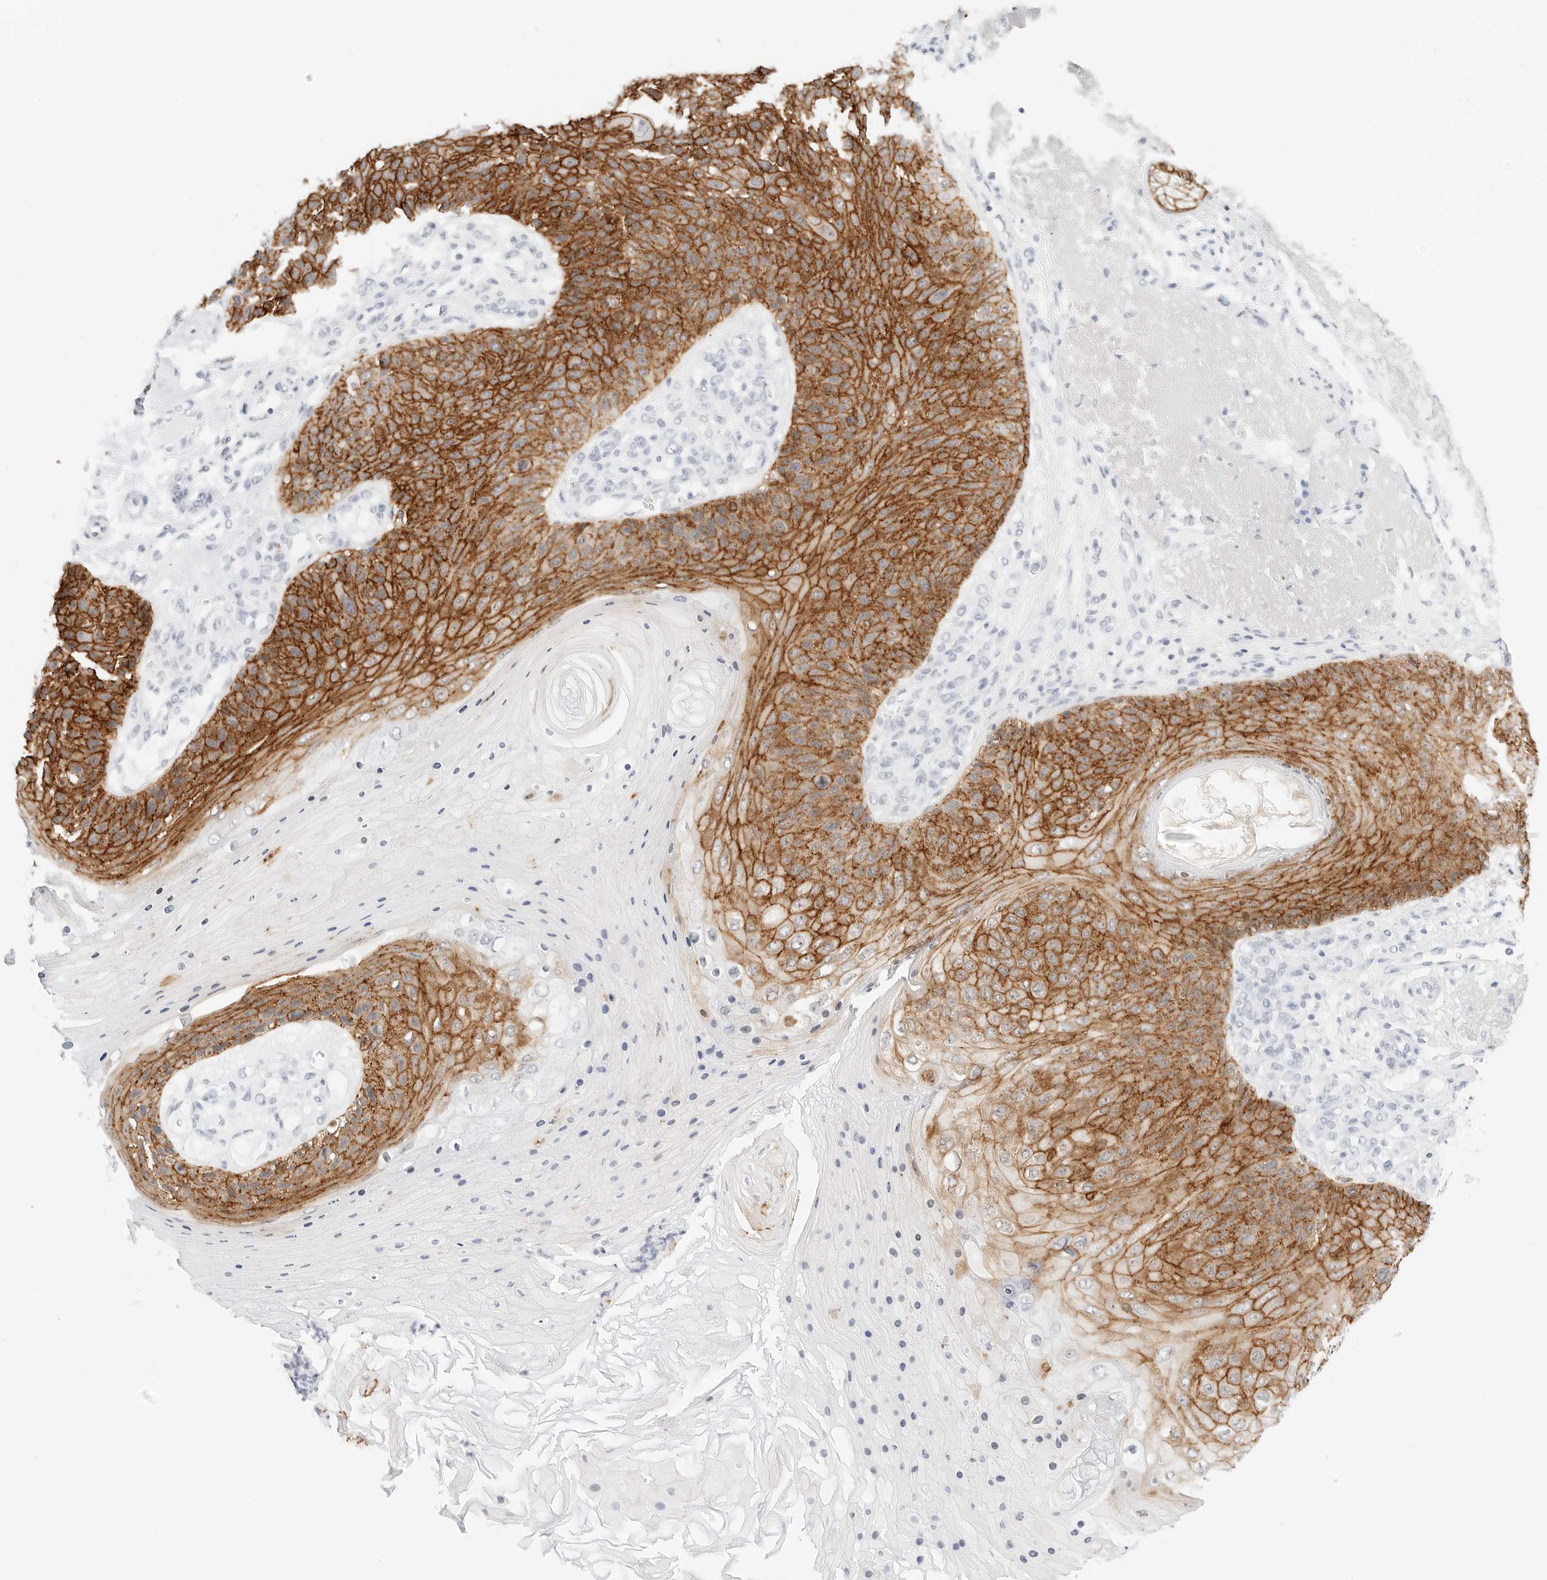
{"staining": {"intensity": "strong", "quantity": ">75%", "location": "cytoplasmic/membranous"}, "tissue": "skin cancer", "cell_type": "Tumor cells", "image_type": "cancer", "snomed": [{"axis": "morphology", "description": "Squamous cell carcinoma, NOS"}, {"axis": "topography", "description": "Skin"}], "caption": "Protein staining displays strong cytoplasmic/membranous positivity in about >75% of tumor cells in skin squamous cell carcinoma. (brown staining indicates protein expression, while blue staining denotes nuclei).", "gene": "CDH1", "patient": {"sex": "female", "age": 88}}